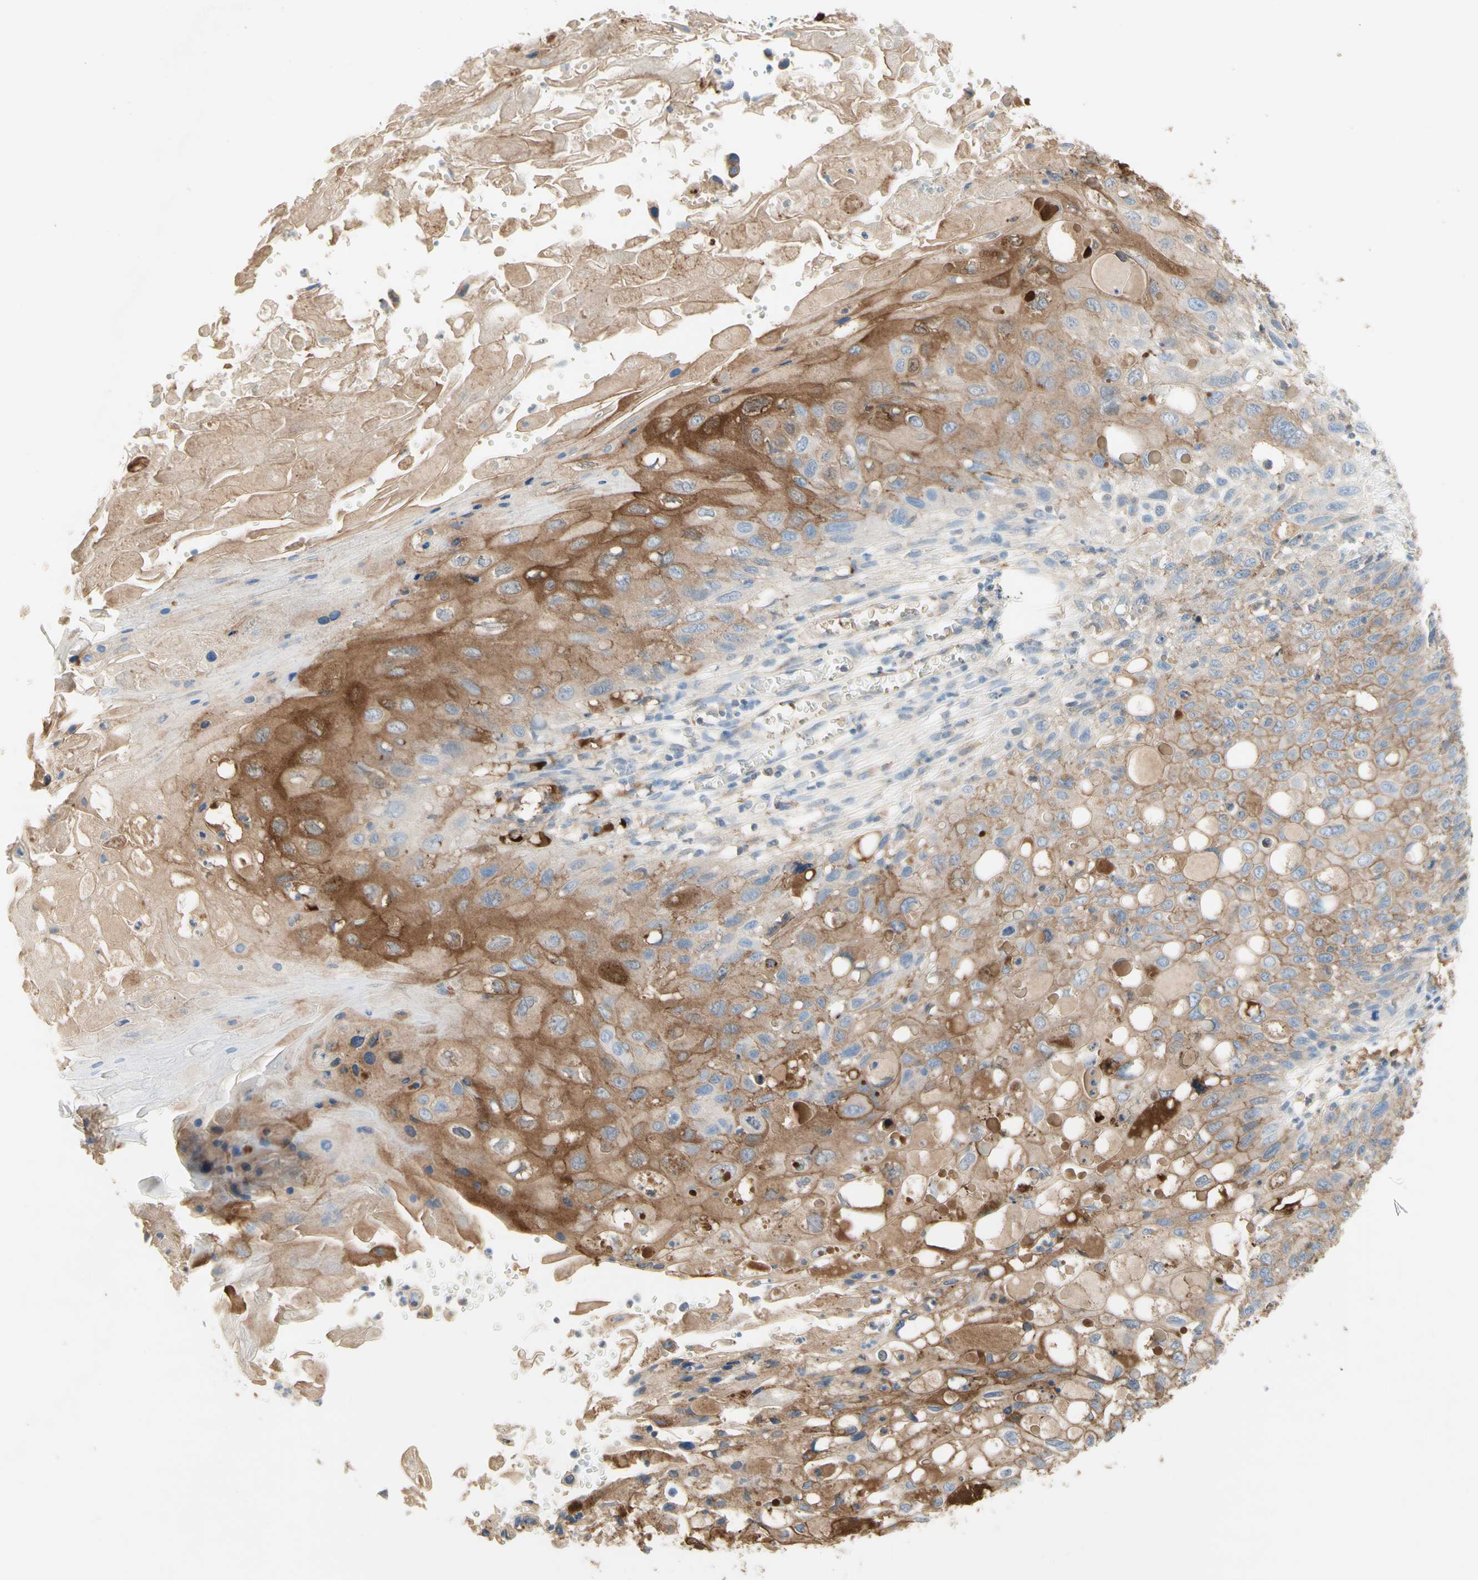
{"staining": {"intensity": "moderate", "quantity": ">75%", "location": "cytoplasmic/membranous"}, "tissue": "cervical cancer", "cell_type": "Tumor cells", "image_type": "cancer", "snomed": [{"axis": "morphology", "description": "Squamous cell carcinoma, NOS"}, {"axis": "topography", "description": "Cervix"}], "caption": "Immunohistochemistry (IHC) of cervical cancer shows medium levels of moderate cytoplasmic/membranous expression in about >75% of tumor cells.", "gene": "NECTIN4", "patient": {"sex": "female", "age": 70}}